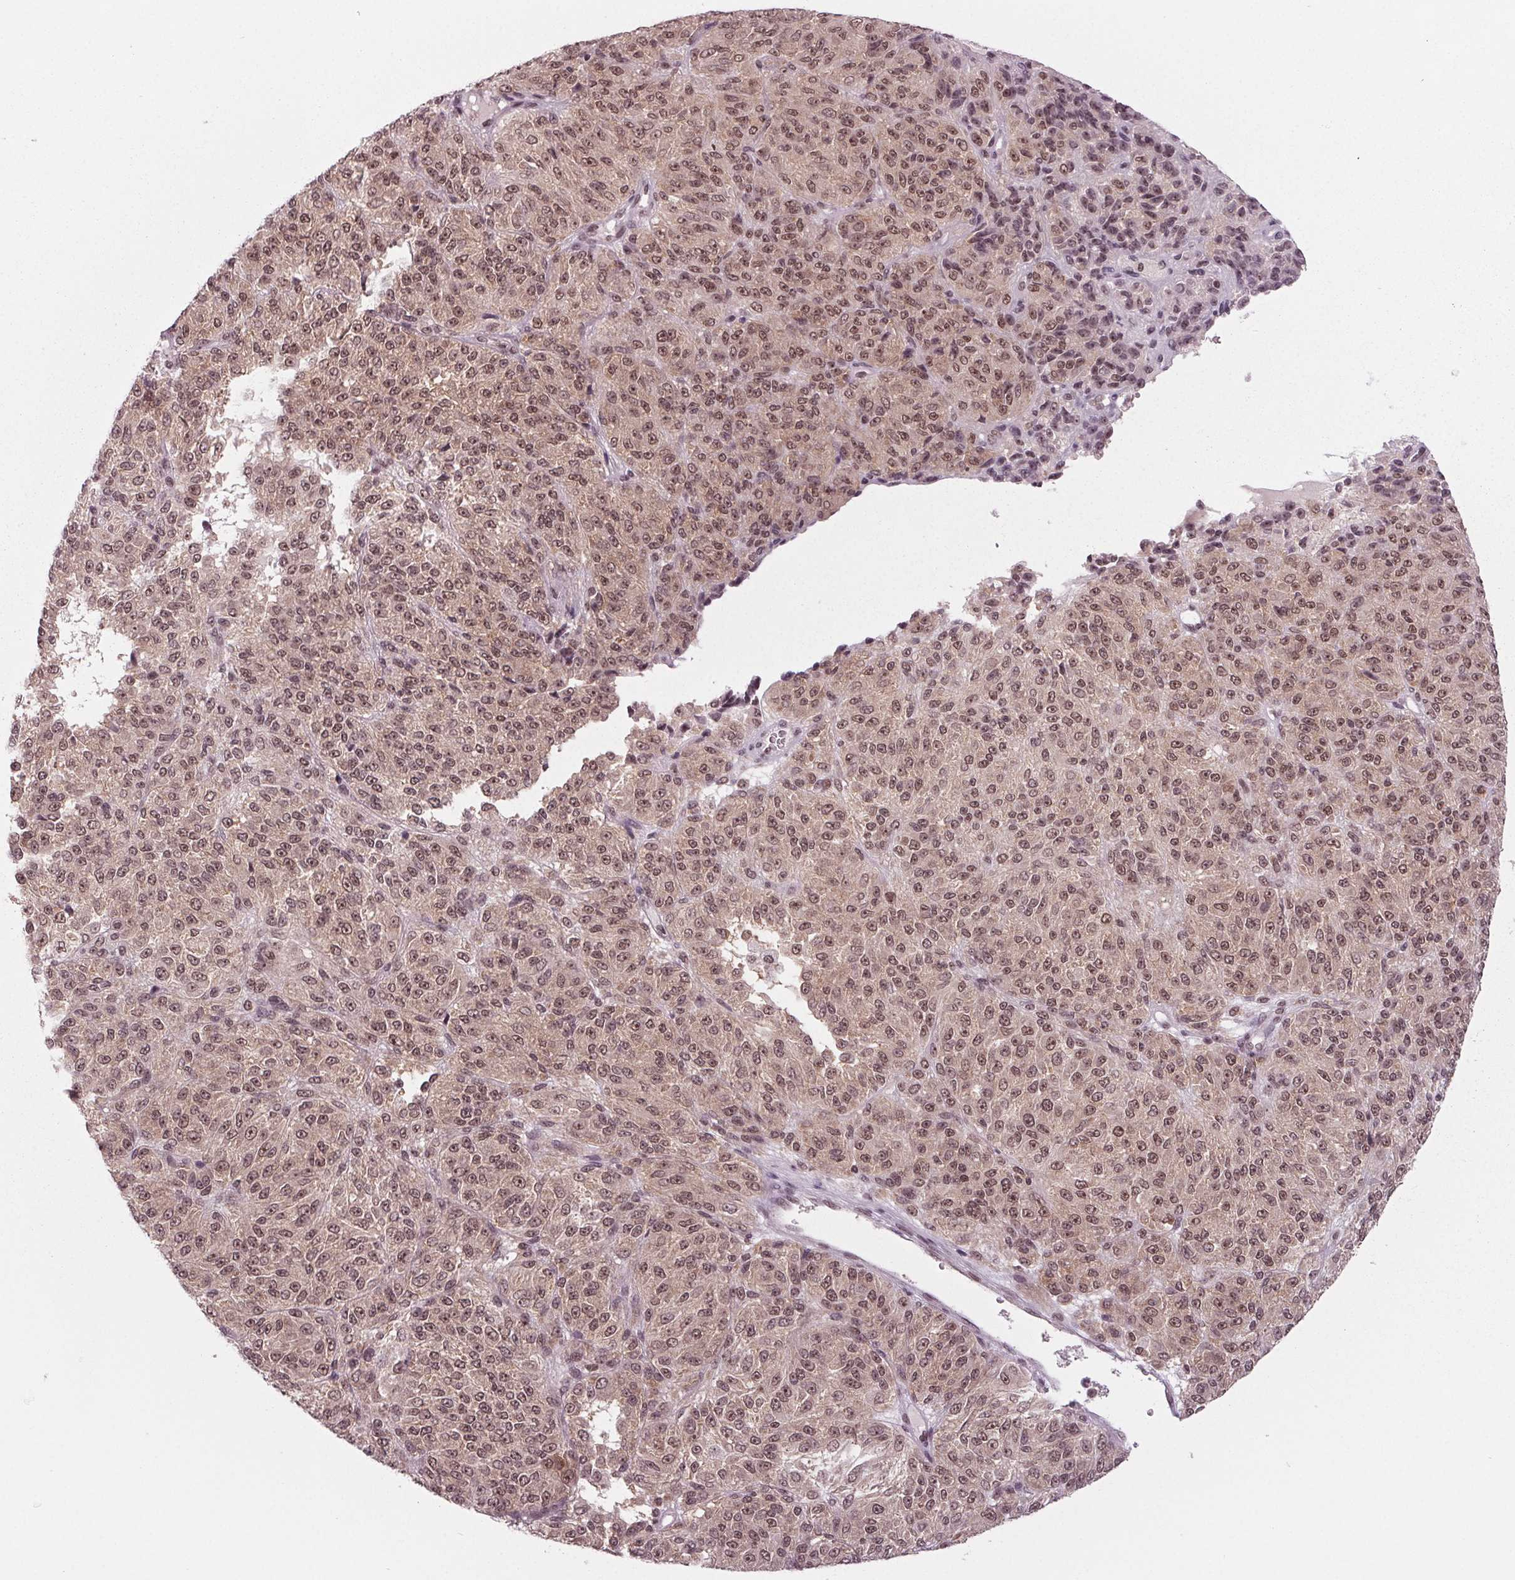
{"staining": {"intensity": "moderate", "quantity": ">75%", "location": "nuclear"}, "tissue": "melanoma", "cell_type": "Tumor cells", "image_type": "cancer", "snomed": [{"axis": "morphology", "description": "Malignant melanoma, Metastatic site"}, {"axis": "topography", "description": "Brain"}], "caption": "The histopathology image exhibits immunohistochemical staining of malignant melanoma (metastatic site). There is moderate nuclear expression is appreciated in about >75% of tumor cells.", "gene": "DDX41", "patient": {"sex": "female", "age": 56}}